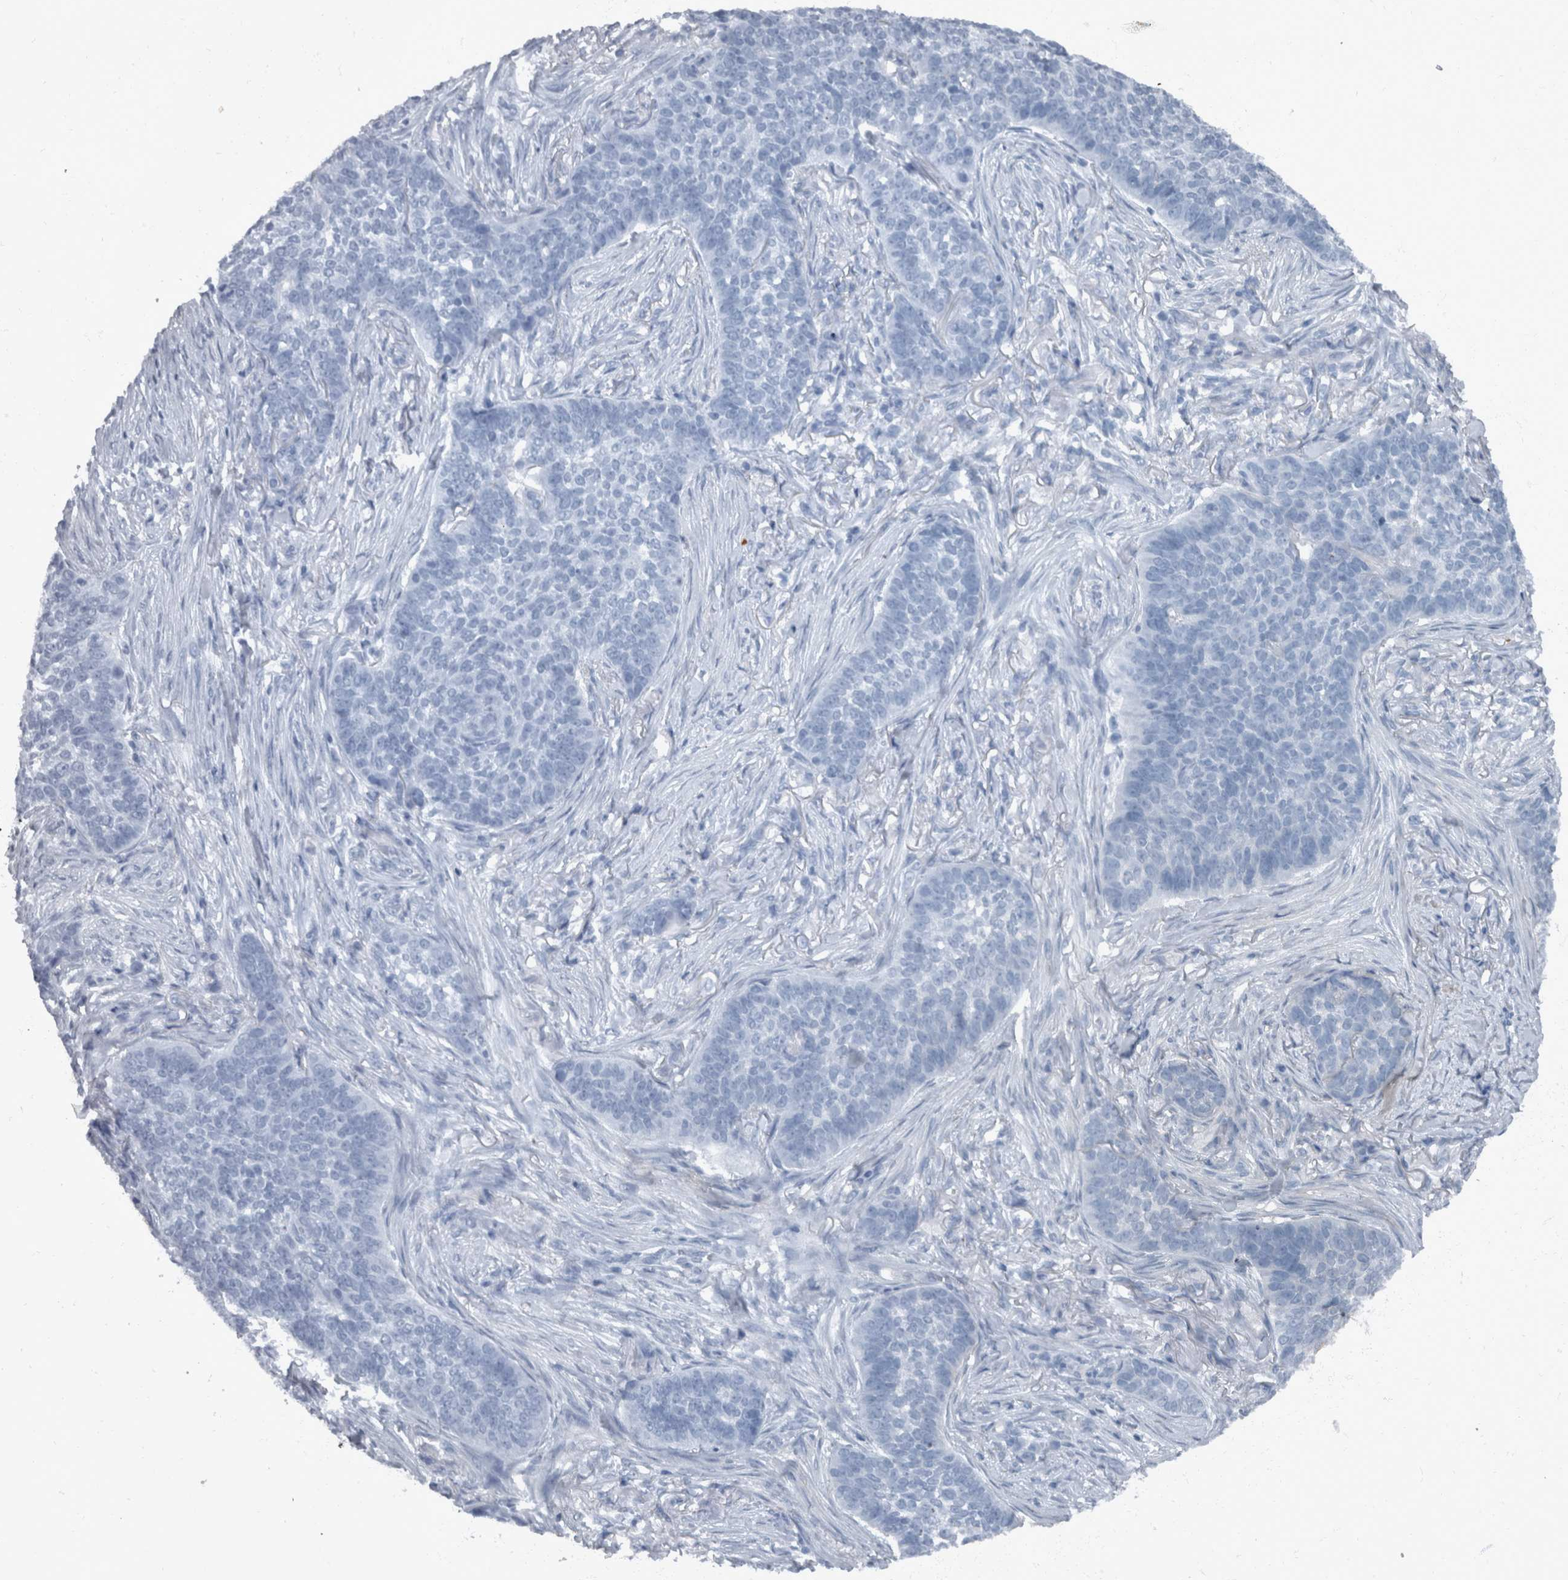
{"staining": {"intensity": "negative", "quantity": "none", "location": "none"}, "tissue": "skin cancer", "cell_type": "Tumor cells", "image_type": "cancer", "snomed": [{"axis": "morphology", "description": "Basal cell carcinoma"}, {"axis": "topography", "description": "Skin"}], "caption": "High magnification brightfield microscopy of skin cancer (basal cell carcinoma) stained with DAB (3,3'-diaminobenzidine) (brown) and counterstained with hematoxylin (blue): tumor cells show no significant positivity.", "gene": "WDR33", "patient": {"sex": "male", "age": 85}}